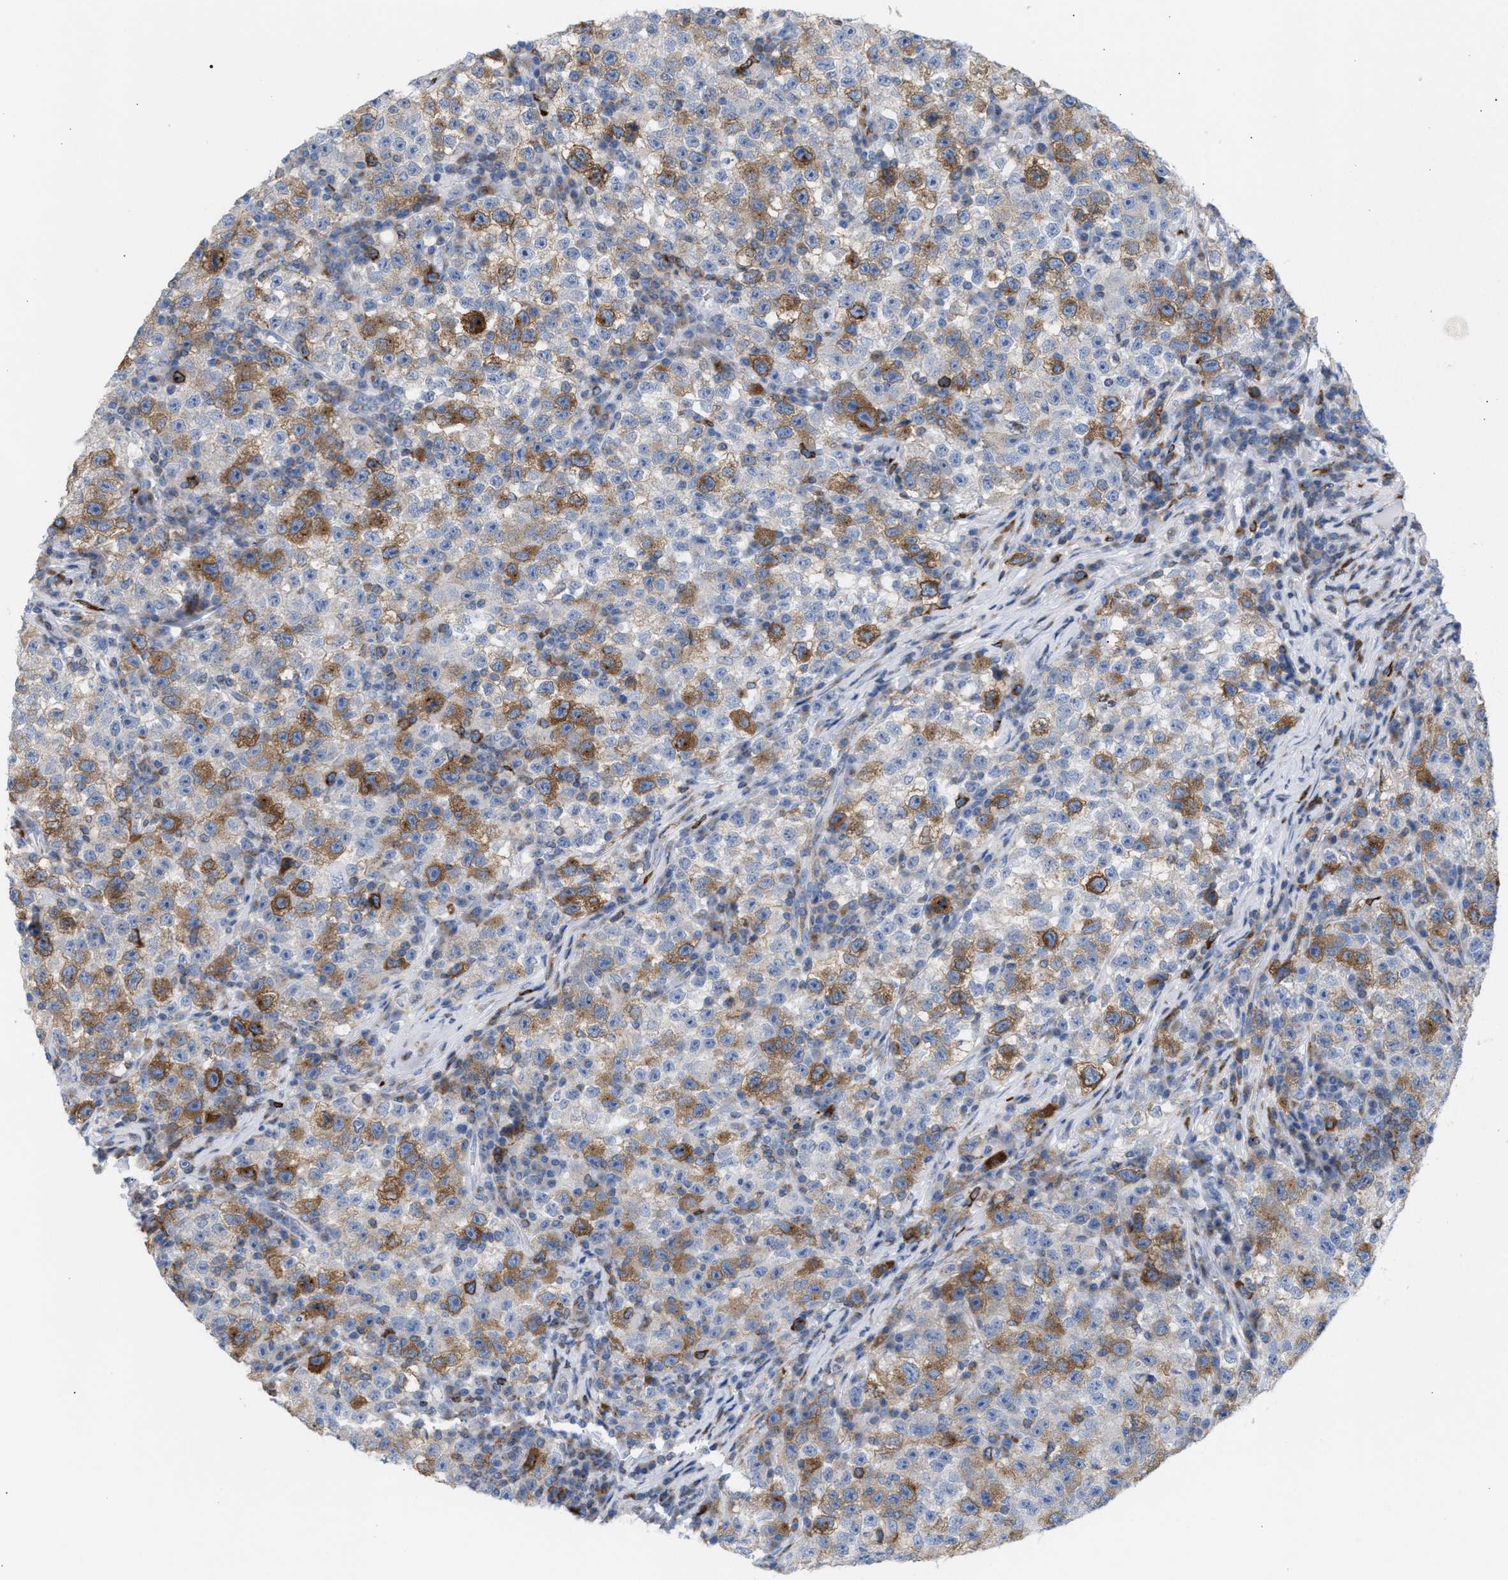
{"staining": {"intensity": "moderate", "quantity": "25%-75%", "location": "cytoplasmic/membranous"}, "tissue": "testis cancer", "cell_type": "Tumor cells", "image_type": "cancer", "snomed": [{"axis": "morphology", "description": "Seminoma, NOS"}, {"axis": "topography", "description": "Testis"}], "caption": "Testis seminoma tissue exhibits moderate cytoplasmic/membranous staining in approximately 25%-75% of tumor cells, visualized by immunohistochemistry. The protein of interest is stained brown, and the nuclei are stained in blue (DAB (3,3'-diaminobenzidine) IHC with brightfield microscopy, high magnification).", "gene": "TACC3", "patient": {"sex": "male", "age": 22}}